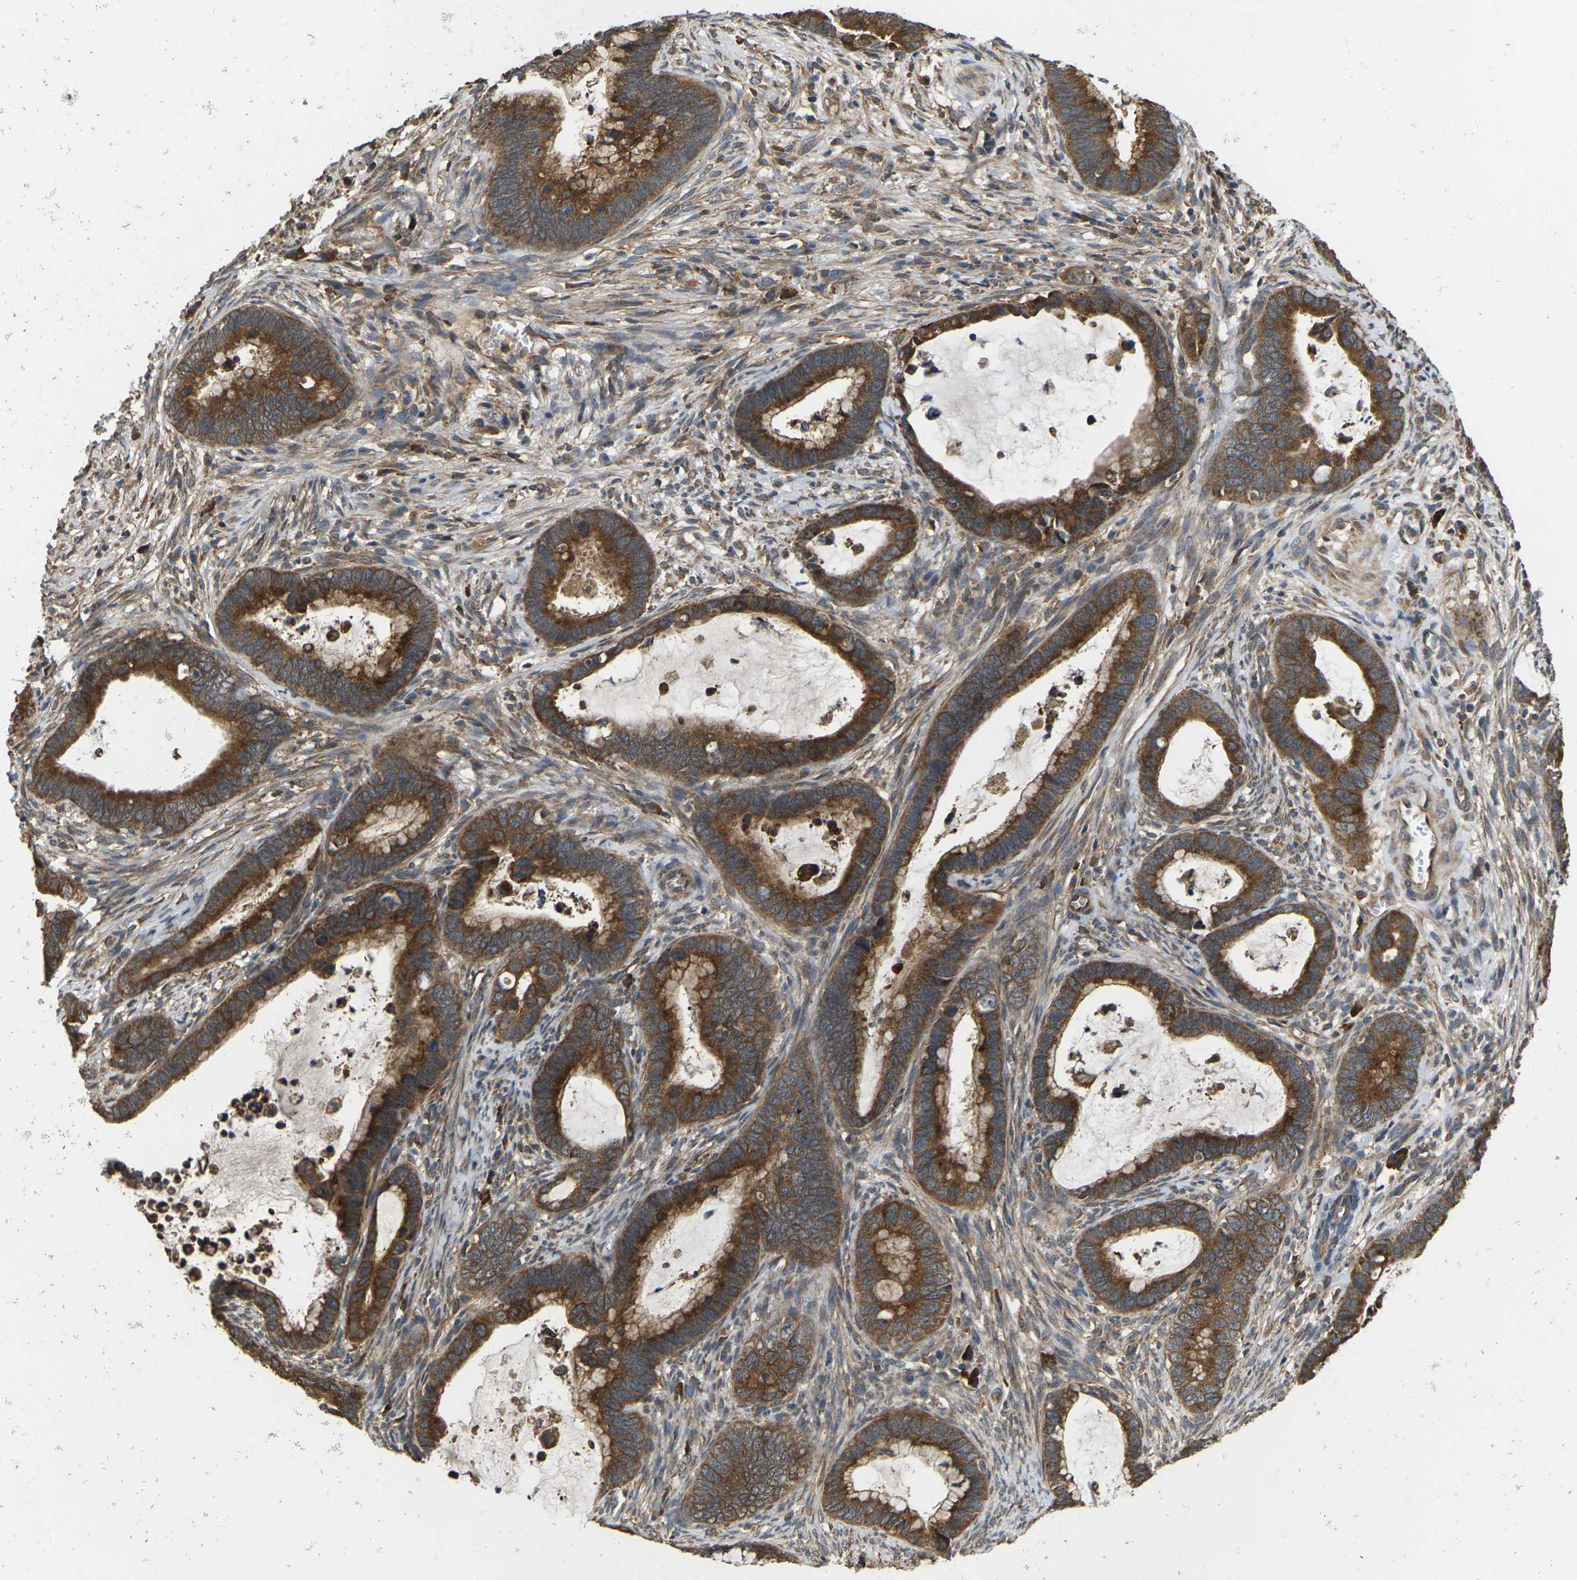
{"staining": {"intensity": "strong", "quantity": ">75%", "location": "cytoplasmic/membranous"}, "tissue": "cervical cancer", "cell_type": "Tumor cells", "image_type": "cancer", "snomed": [{"axis": "morphology", "description": "Adenocarcinoma, NOS"}, {"axis": "topography", "description": "Cervix"}], "caption": "Protein analysis of cervical adenocarcinoma tissue displays strong cytoplasmic/membranous positivity in about >75% of tumor cells.", "gene": "NRAS", "patient": {"sex": "female", "age": 44}}